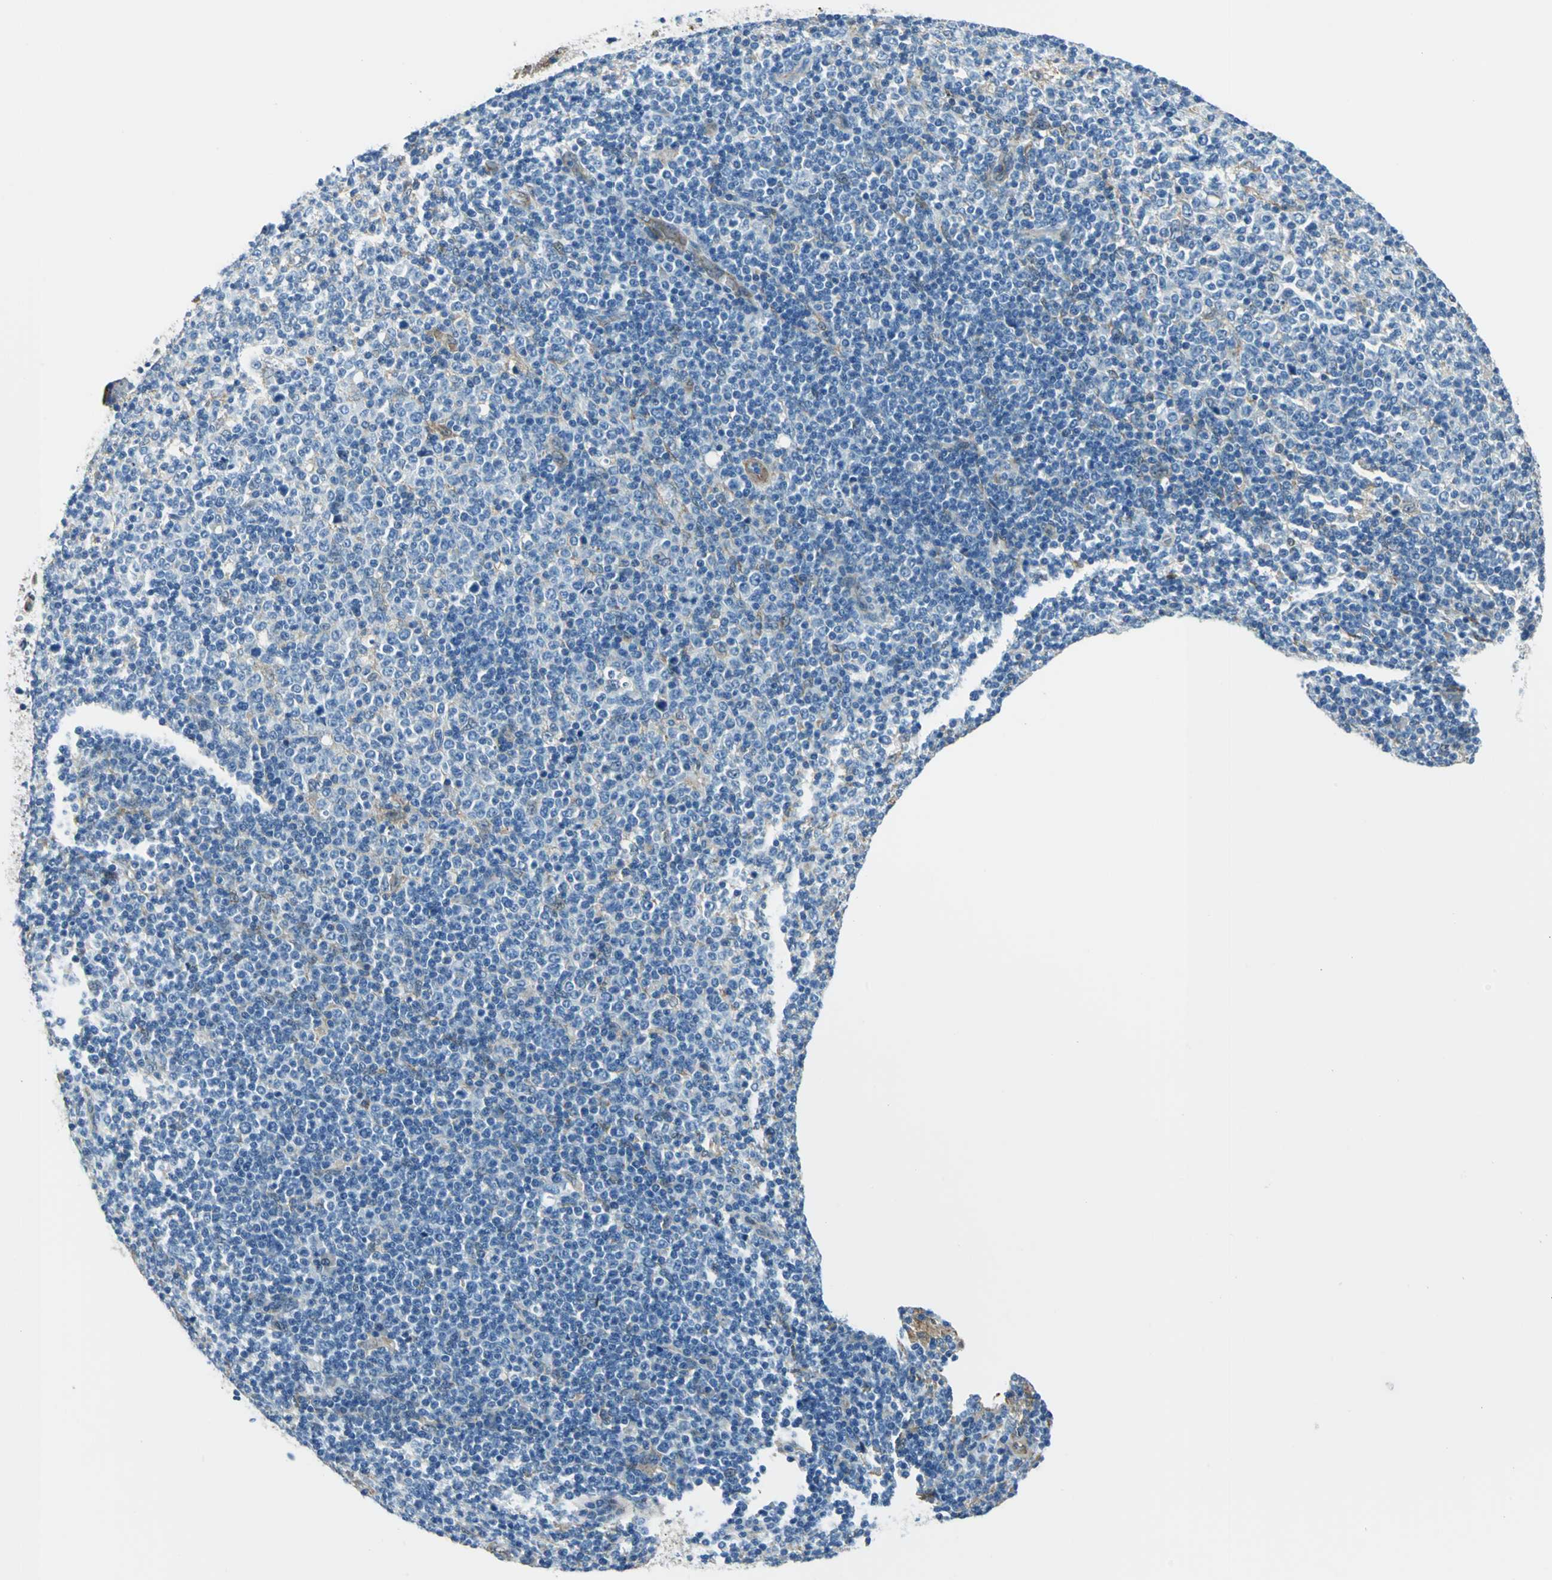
{"staining": {"intensity": "negative", "quantity": "none", "location": "none"}, "tissue": "lymphoma", "cell_type": "Tumor cells", "image_type": "cancer", "snomed": [{"axis": "morphology", "description": "Malignant lymphoma, non-Hodgkin's type, Low grade"}, {"axis": "topography", "description": "Lymph node"}], "caption": "Immunohistochemistry (IHC) micrograph of neoplastic tissue: human low-grade malignant lymphoma, non-Hodgkin's type stained with DAB (3,3'-diaminobenzidine) demonstrates no significant protein positivity in tumor cells.", "gene": "HSPB1", "patient": {"sex": "male", "age": 70}}